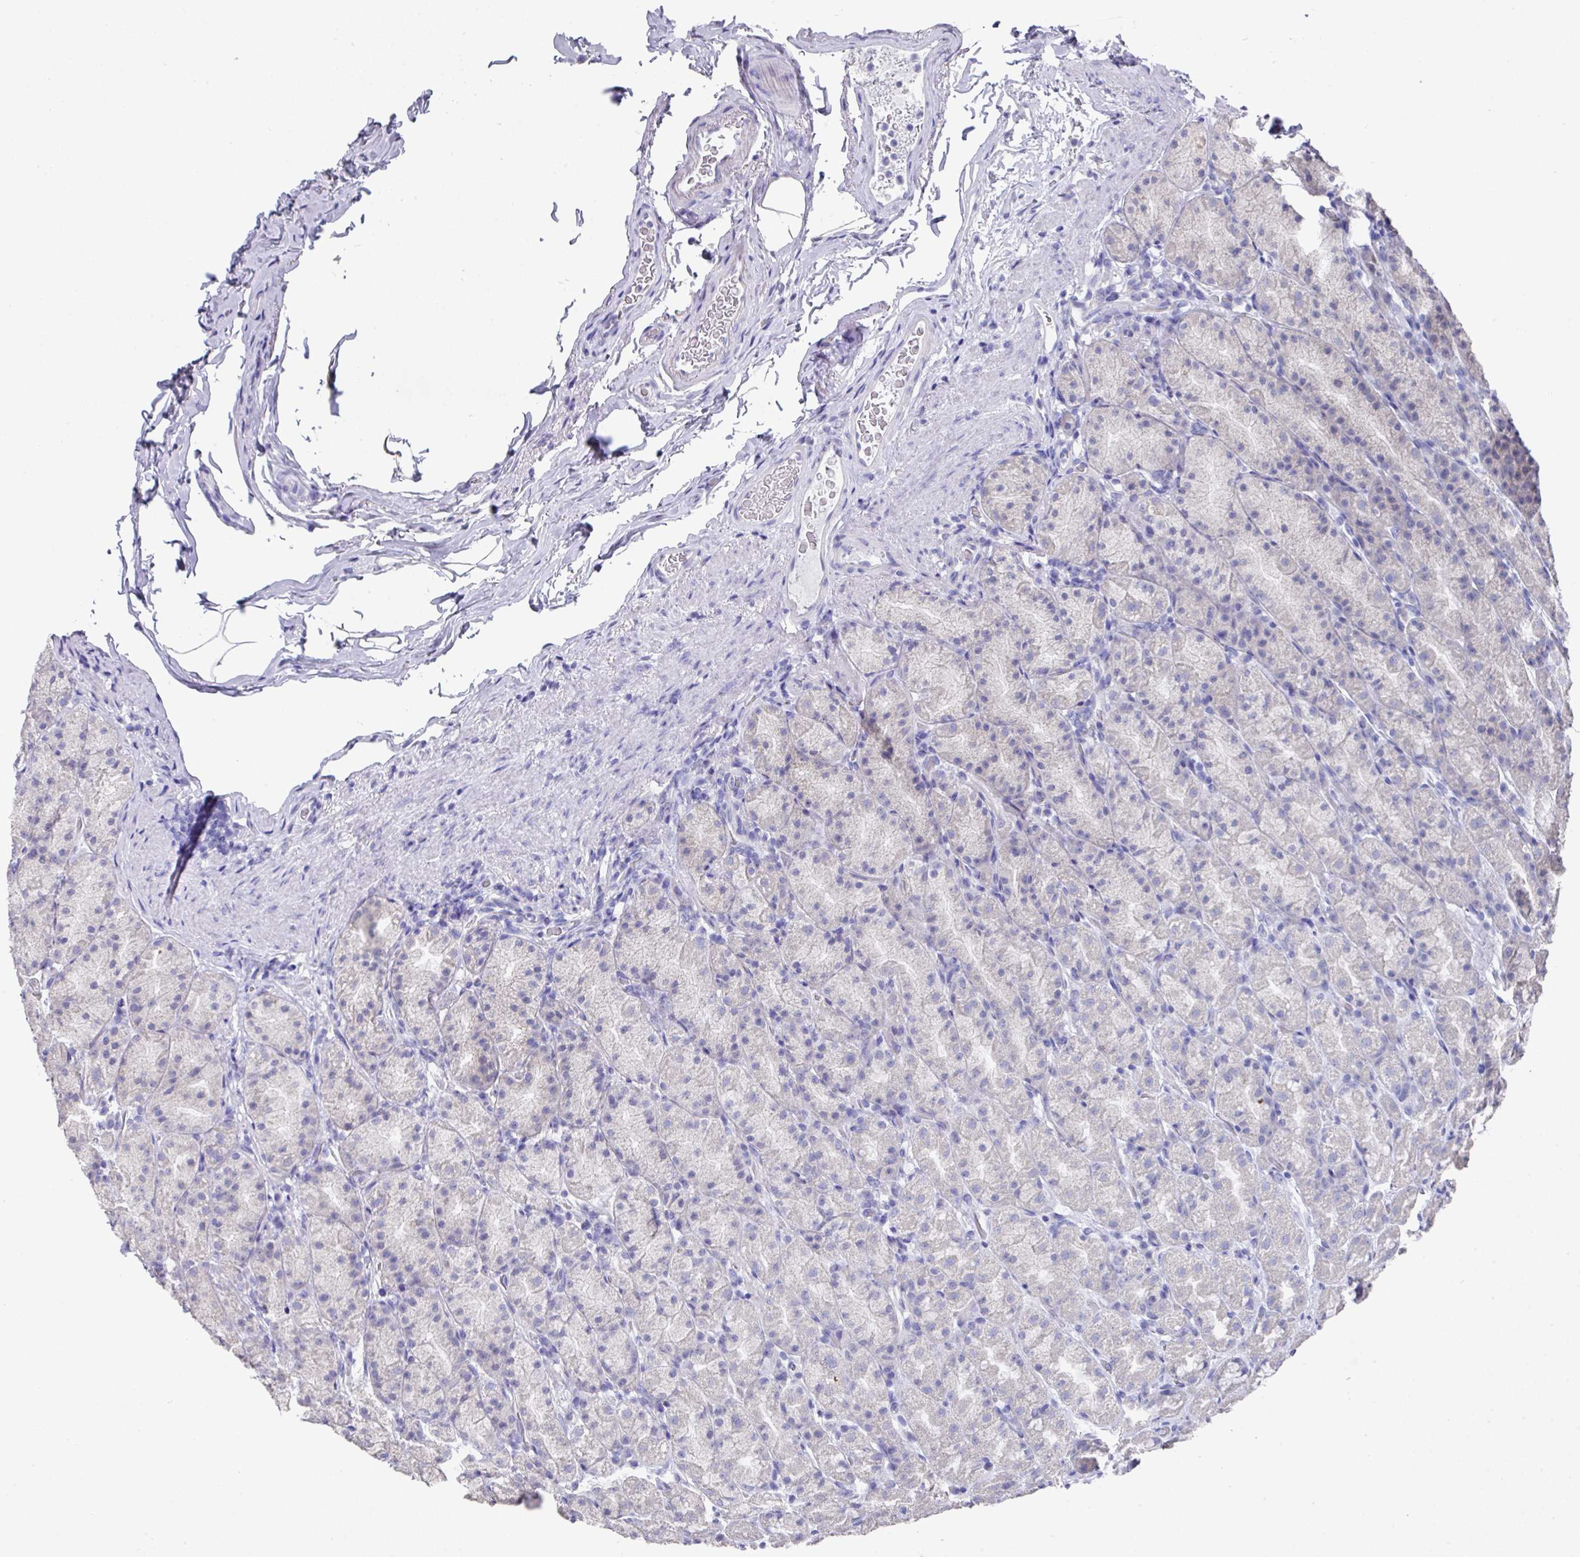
{"staining": {"intensity": "negative", "quantity": "none", "location": "none"}, "tissue": "stomach", "cell_type": "Glandular cells", "image_type": "normal", "snomed": [{"axis": "morphology", "description": "Normal tissue, NOS"}, {"axis": "topography", "description": "Stomach, upper"}, {"axis": "topography", "description": "Stomach"}], "caption": "Stomach stained for a protein using immunohistochemistry shows no staining glandular cells.", "gene": "DAZ1", "patient": {"sex": "male", "age": 68}}